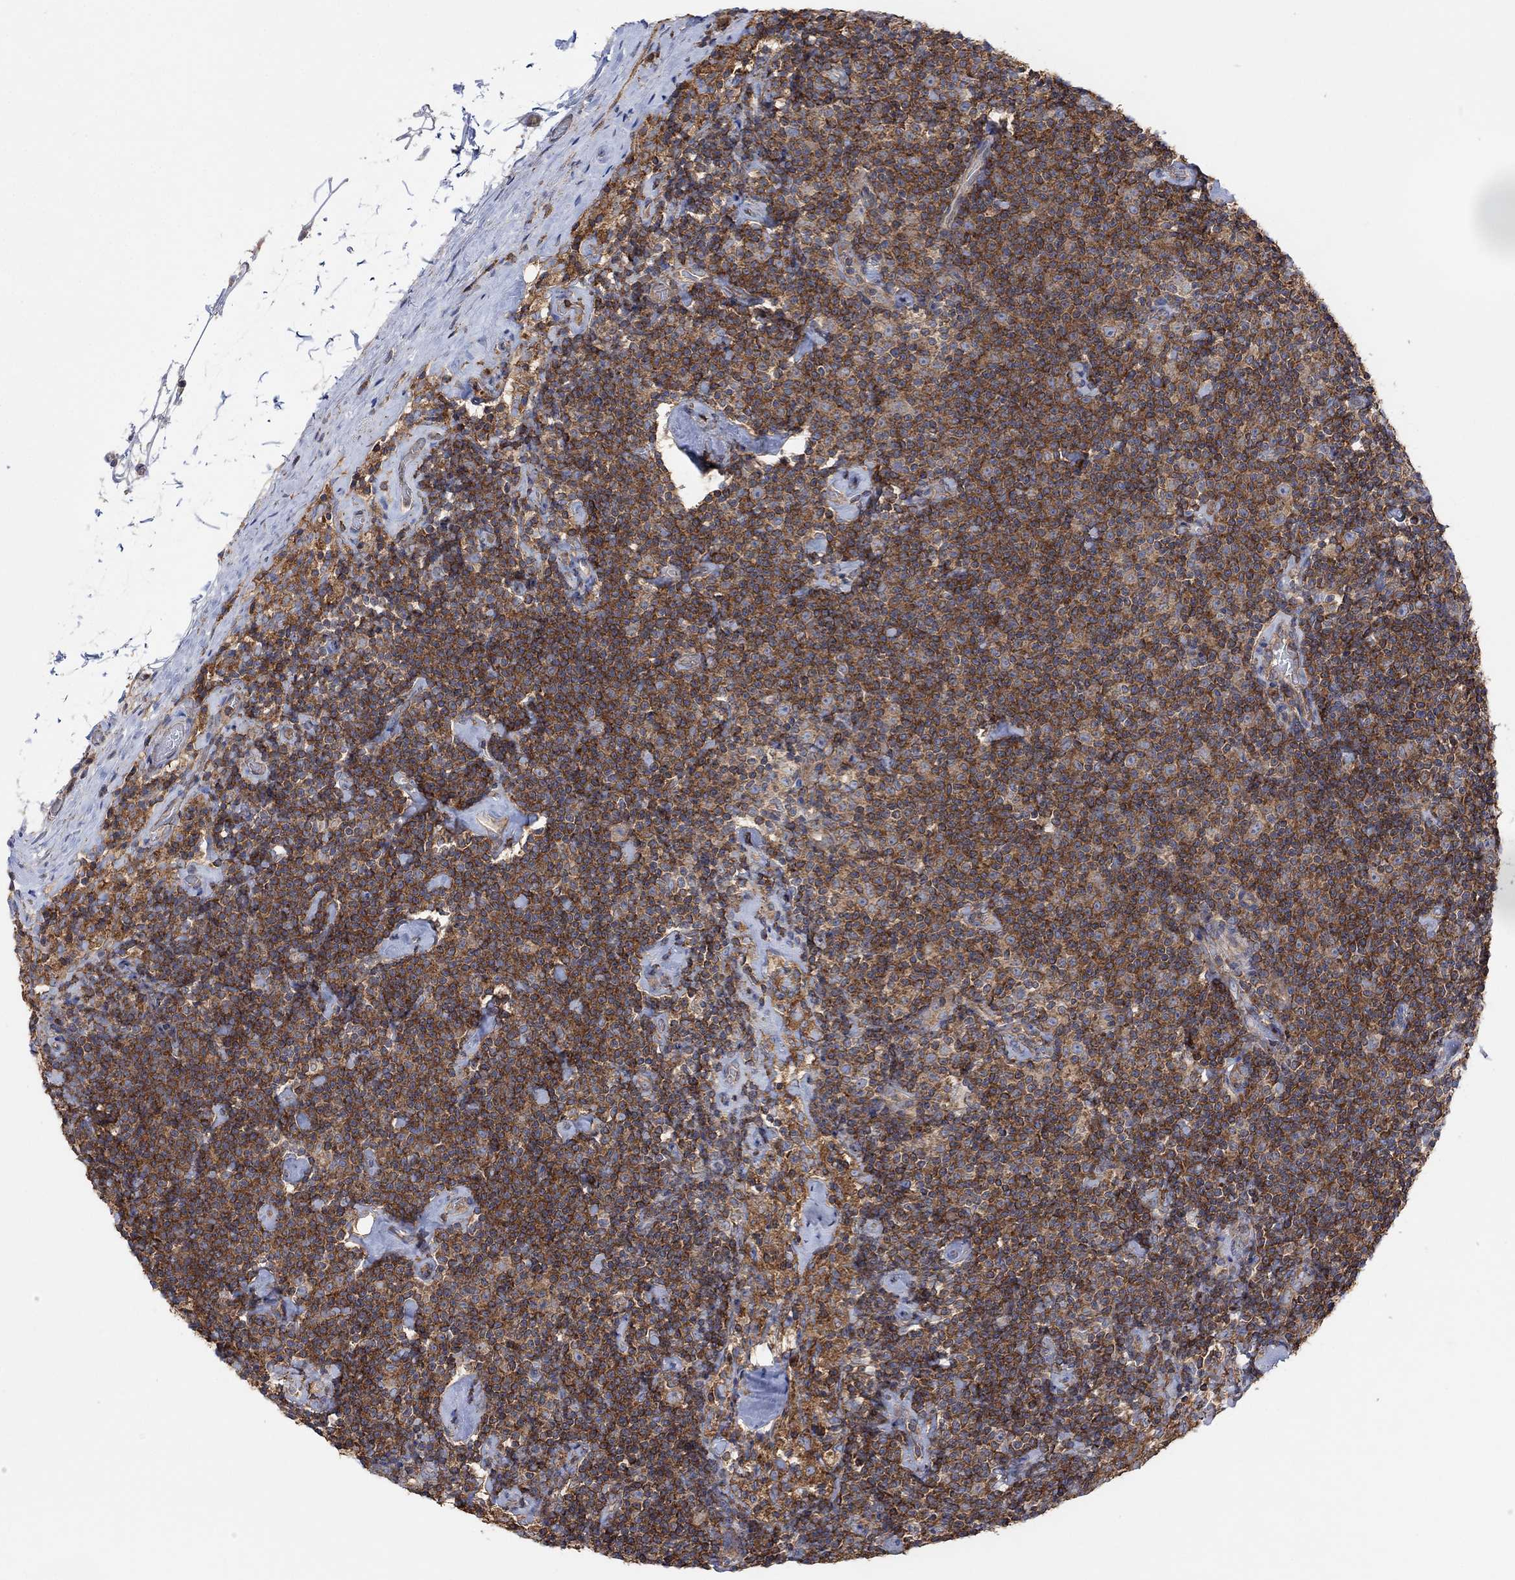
{"staining": {"intensity": "strong", "quantity": ">75%", "location": "cytoplasmic/membranous"}, "tissue": "lymphoma", "cell_type": "Tumor cells", "image_type": "cancer", "snomed": [{"axis": "morphology", "description": "Malignant lymphoma, non-Hodgkin's type, Low grade"}, {"axis": "topography", "description": "Lymph node"}], "caption": "An immunohistochemistry (IHC) photomicrograph of tumor tissue is shown. Protein staining in brown shows strong cytoplasmic/membranous positivity in lymphoma within tumor cells. (DAB IHC with brightfield microscopy, high magnification).", "gene": "BLOC1S3", "patient": {"sex": "male", "age": 81}}